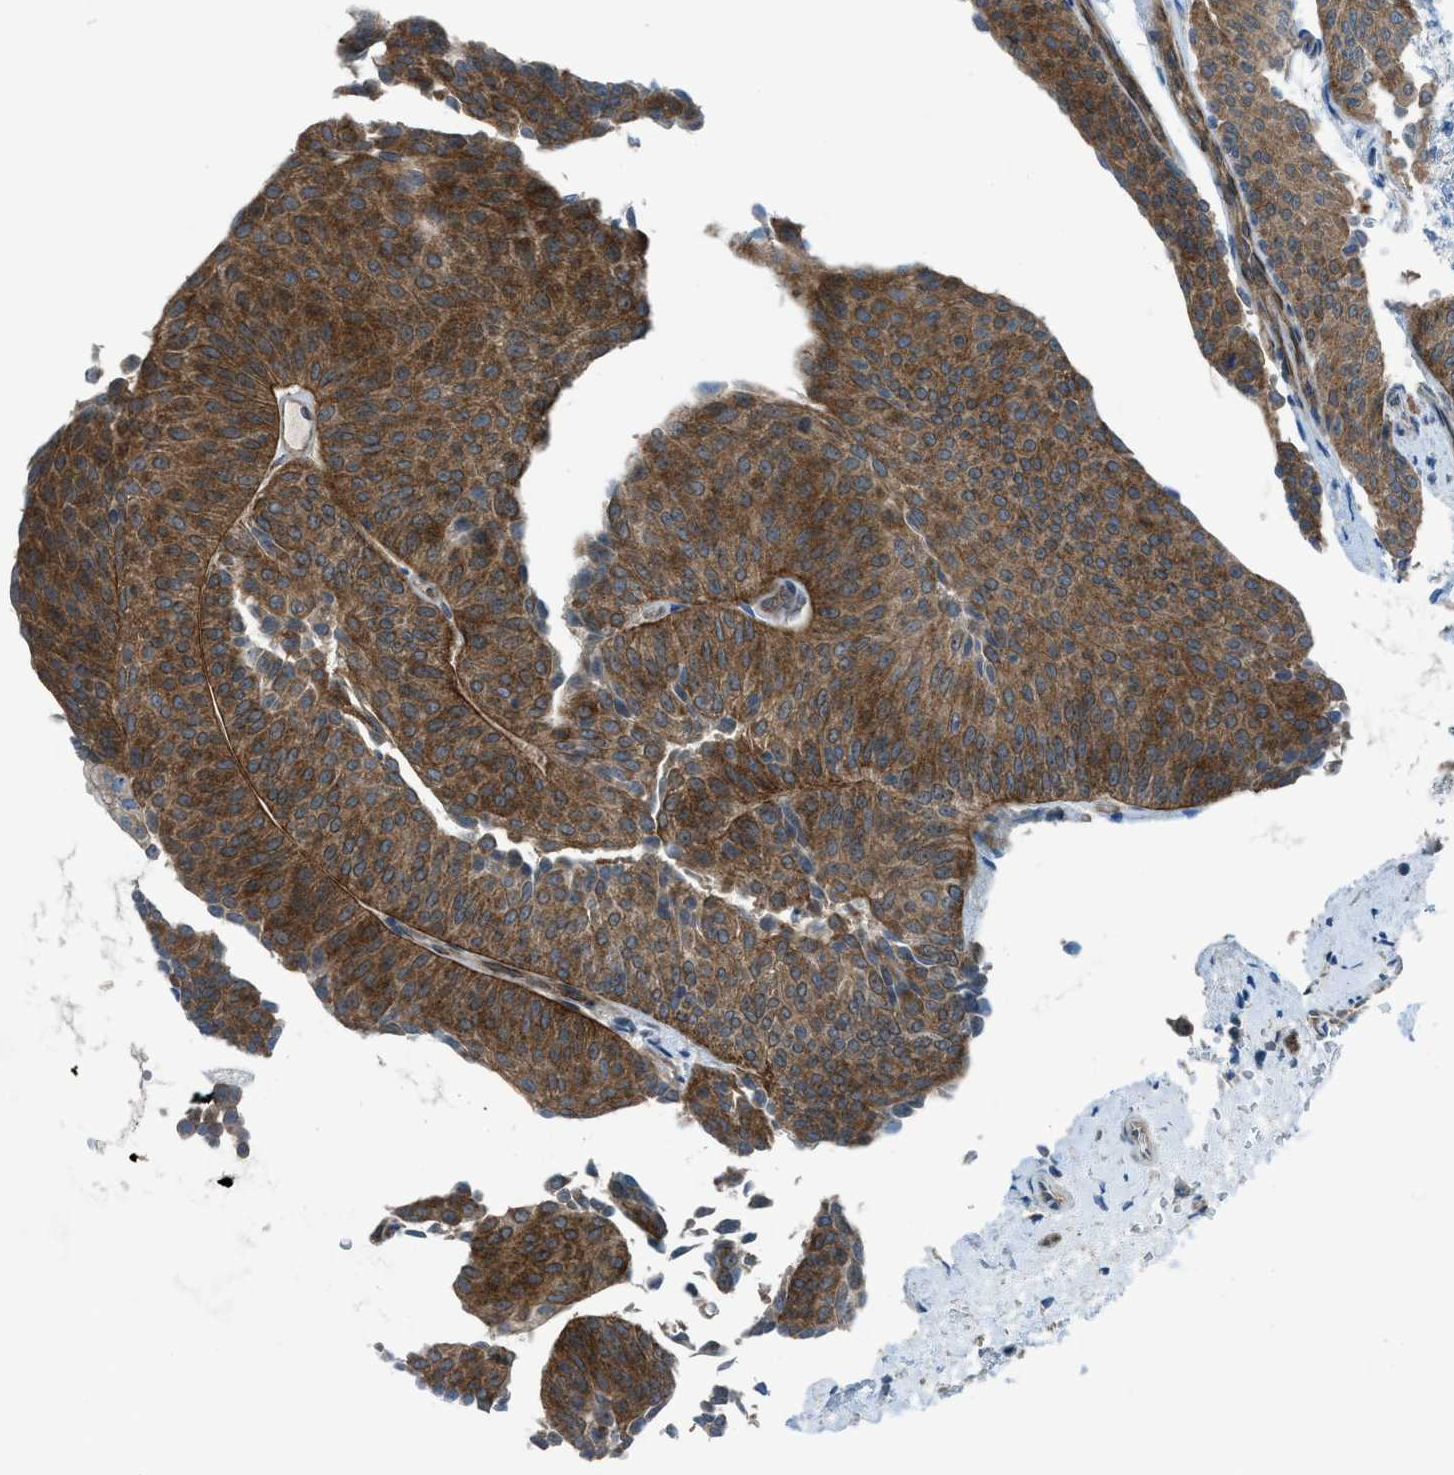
{"staining": {"intensity": "strong", "quantity": ">75%", "location": "cytoplasmic/membranous"}, "tissue": "urothelial cancer", "cell_type": "Tumor cells", "image_type": "cancer", "snomed": [{"axis": "morphology", "description": "Urothelial carcinoma, Low grade"}, {"axis": "topography", "description": "Urinary bladder"}], "caption": "DAB immunohistochemical staining of urothelial cancer exhibits strong cytoplasmic/membranous protein staining in about >75% of tumor cells. Nuclei are stained in blue.", "gene": "PRKN", "patient": {"sex": "female", "age": 60}}